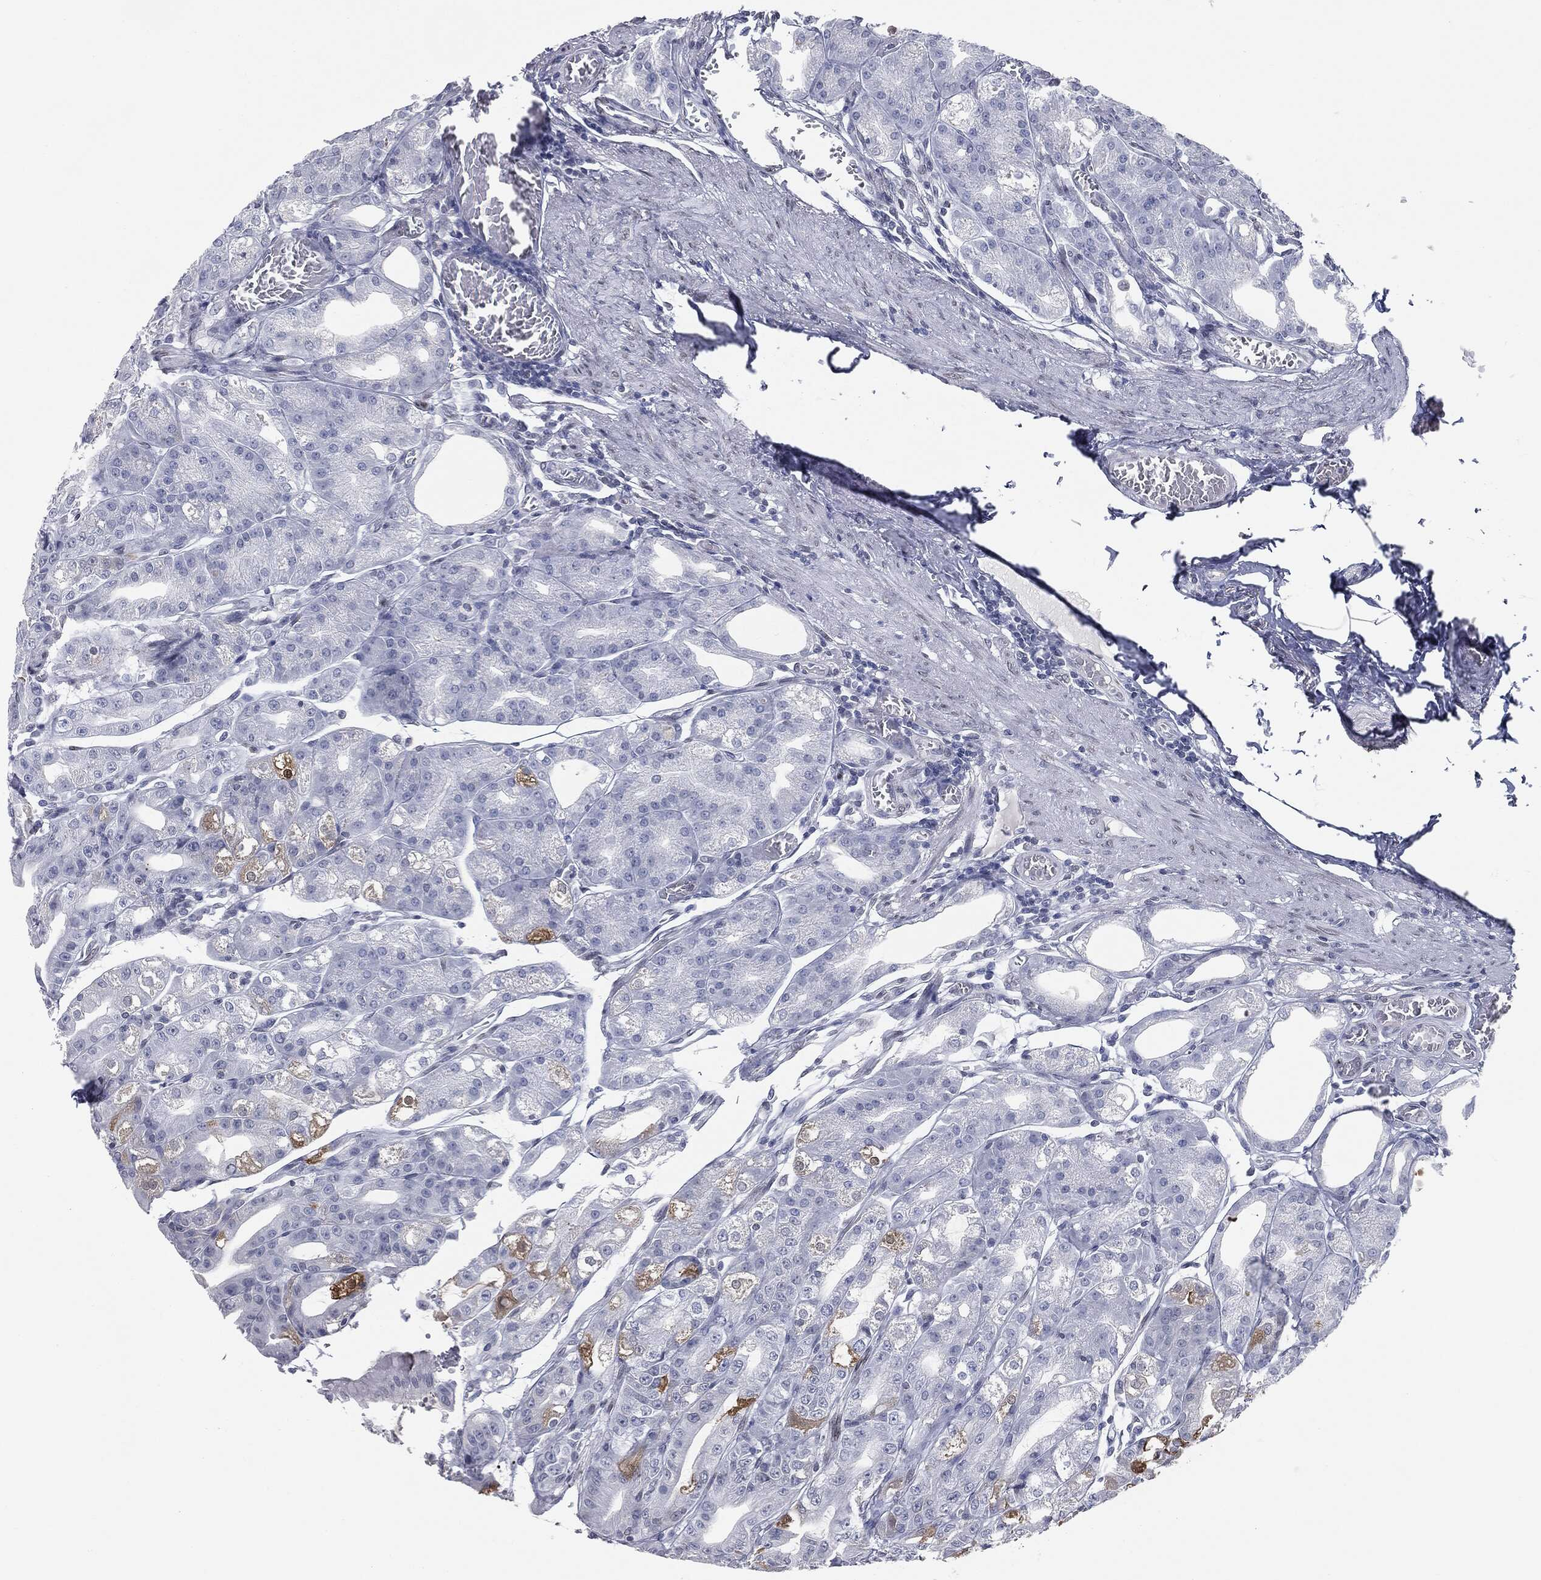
{"staining": {"intensity": "strong", "quantity": "<25%", "location": "cytoplasmic/membranous,nuclear"}, "tissue": "stomach", "cell_type": "Glandular cells", "image_type": "normal", "snomed": [{"axis": "morphology", "description": "Normal tissue, NOS"}, {"axis": "topography", "description": "Stomach"}], "caption": "DAB (3,3'-diaminobenzidine) immunohistochemical staining of unremarkable stomach displays strong cytoplasmic/membranous,nuclear protein positivity in approximately <25% of glandular cells.", "gene": "ALDOB", "patient": {"sex": "male", "age": 71}}